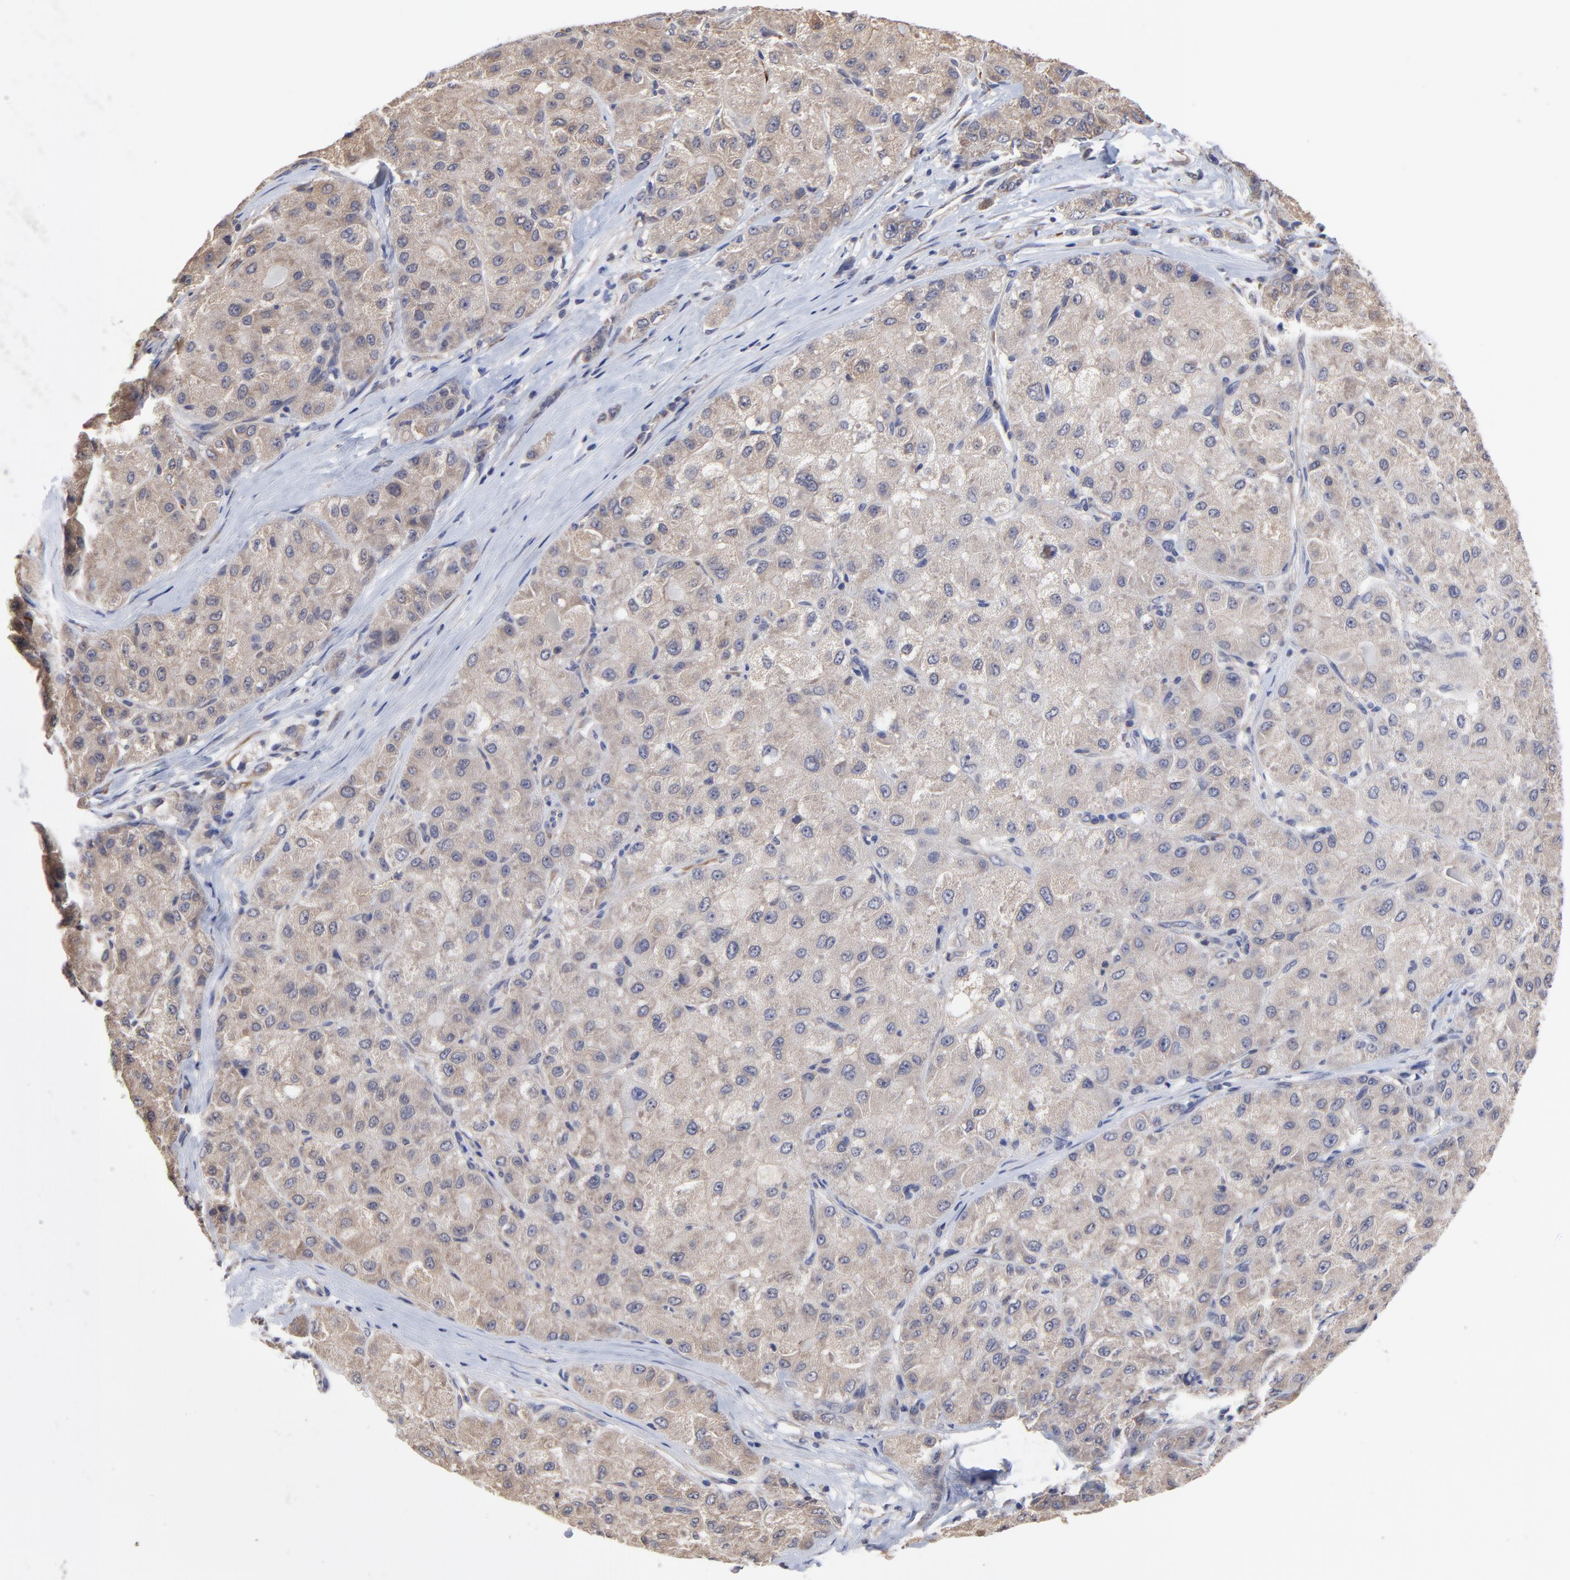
{"staining": {"intensity": "weak", "quantity": ">75%", "location": "cytoplasmic/membranous"}, "tissue": "liver cancer", "cell_type": "Tumor cells", "image_type": "cancer", "snomed": [{"axis": "morphology", "description": "Carcinoma, Hepatocellular, NOS"}, {"axis": "topography", "description": "Liver"}], "caption": "Liver hepatocellular carcinoma was stained to show a protein in brown. There is low levels of weak cytoplasmic/membranous expression in about >75% of tumor cells. (DAB IHC with brightfield microscopy, high magnification).", "gene": "PCMT1", "patient": {"sex": "male", "age": 80}}